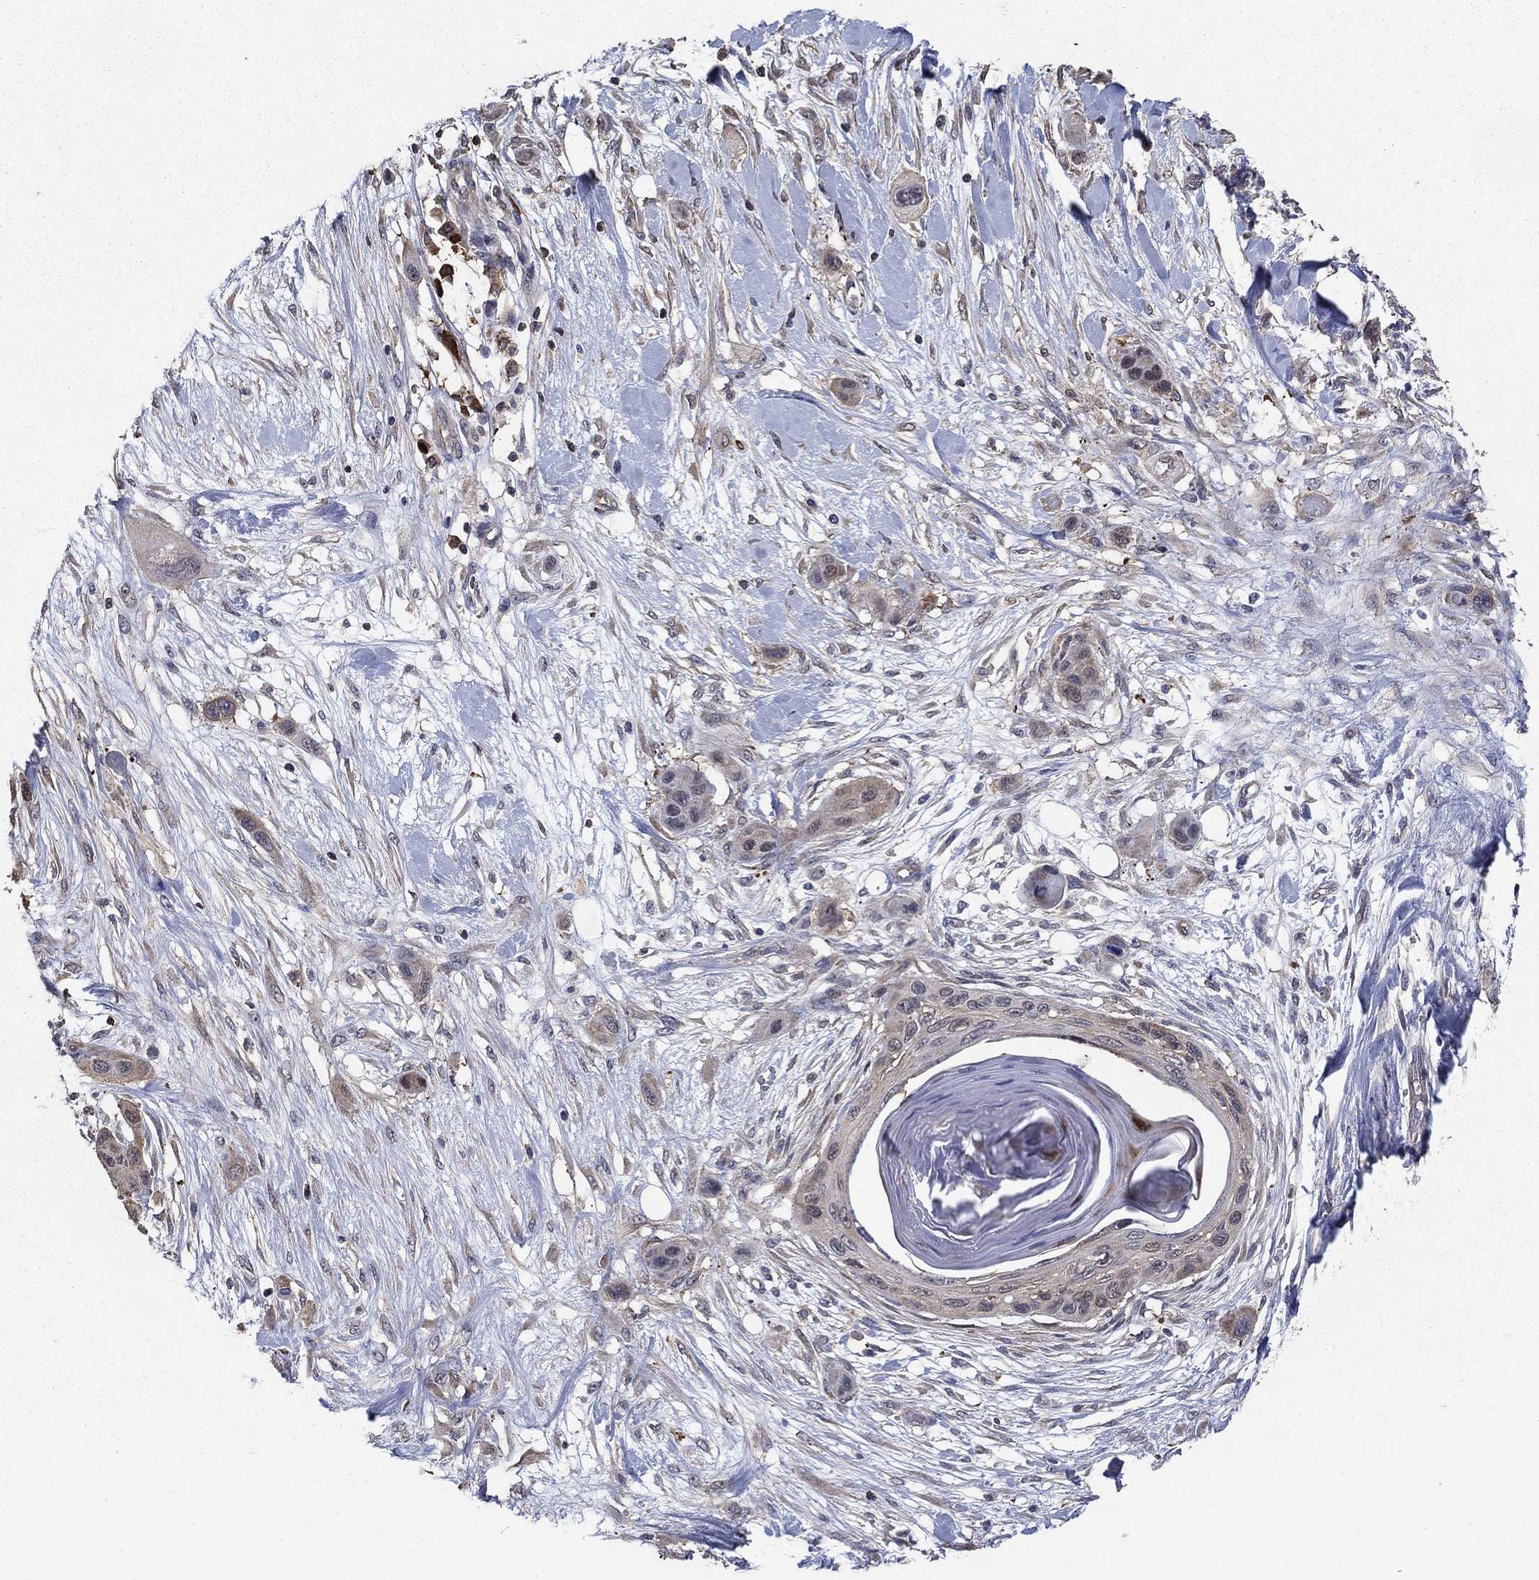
{"staining": {"intensity": "weak", "quantity": "<25%", "location": "cytoplasmic/membranous"}, "tissue": "skin cancer", "cell_type": "Tumor cells", "image_type": "cancer", "snomed": [{"axis": "morphology", "description": "Squamous cell carcinoma, NOS"}, {"axis": "topography", "description": "Skin"}], "caption": "Immunohistochemical staining of skin squamous cell carcinoma shows no significant expression in tumor cells.", "gene": "DVL1", "patient": {"sex": "male", "age": 79}}